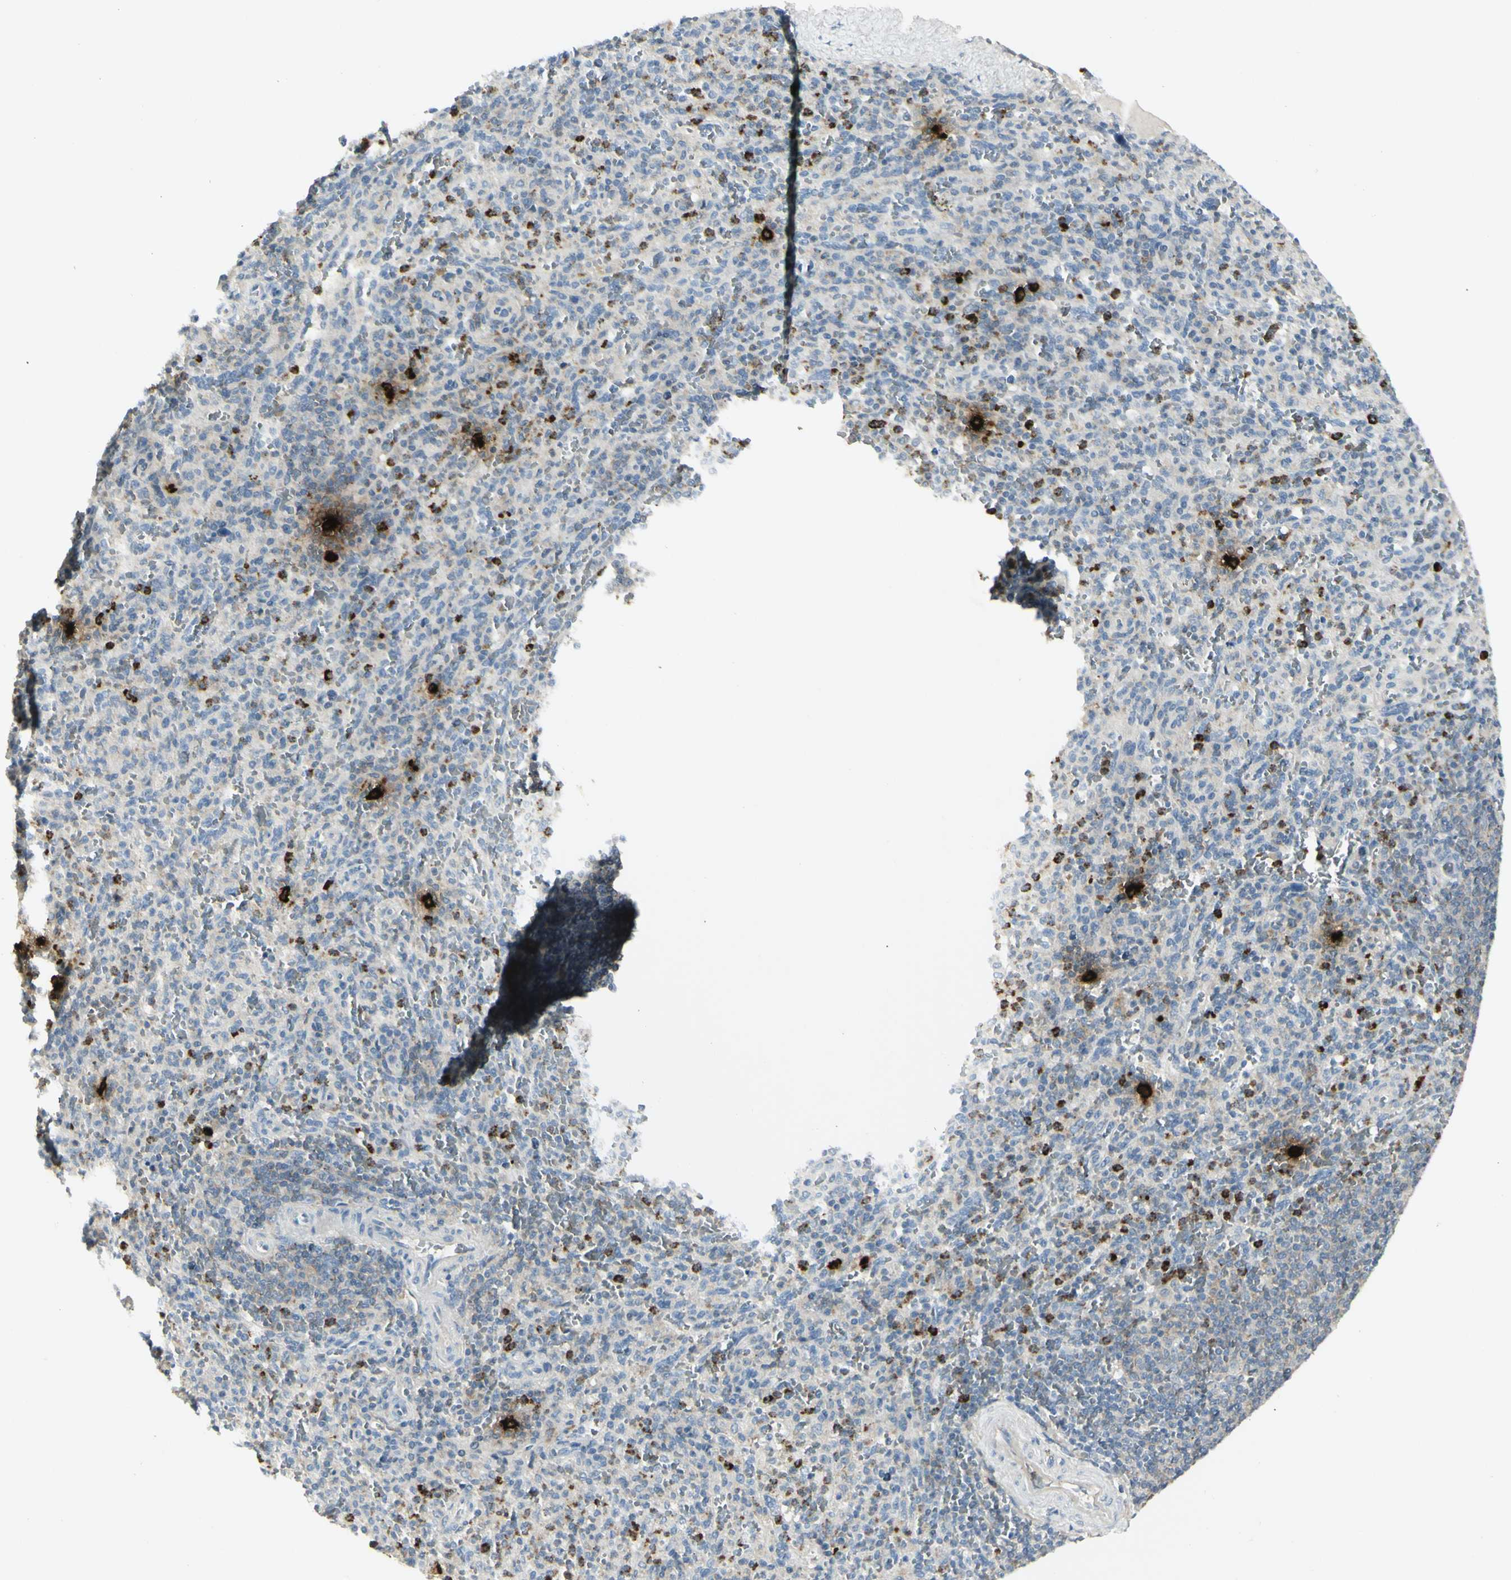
{"staining": {"intensity": "strong", "quantity": "<25%", "location": "cytoplasmic/membranous"}, "tissue": "spleen", "cell_type": "Cells in red pulp", "image_type": "normal", "snomed": [{"axis": "morphology", "description": "Normal tissue, NOS"}, {"axis": "topography", "description": "Spleen"}], "caption": "This image exhibits normal spleen stained with immunohistochemistry to label a protein in brown. The cytoplasmic/membranous of cells in red pulp show strong positivity for the protein. Nuclei are counter-stained blue.", "gene": "CCNB2", "patient": {"sex": "male", "age": 36}}